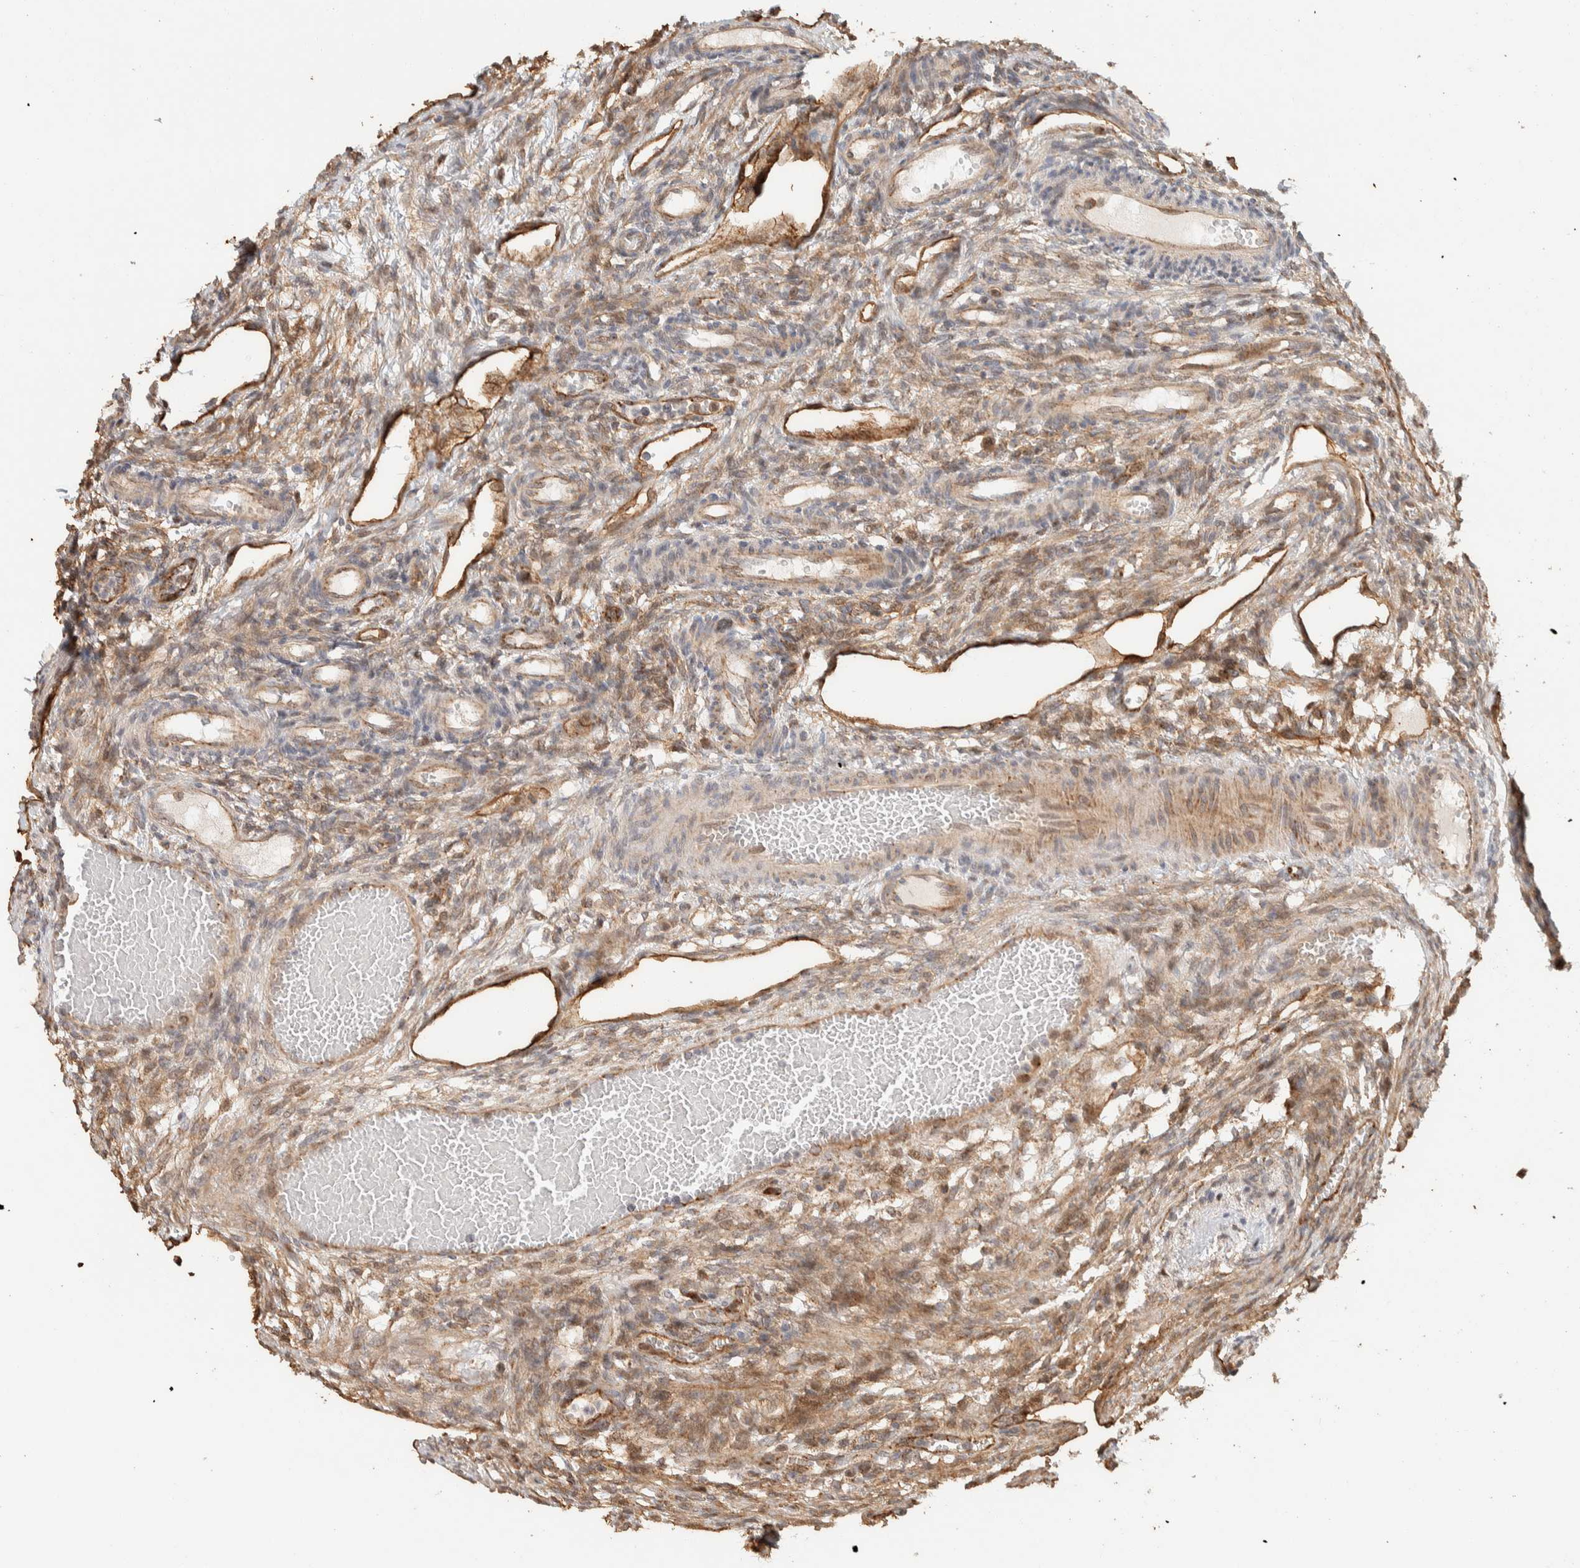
{"staining": {"intensity": "moderate", "quantity": "25%-75%", "location": "cytoplasmic/membranous"}, "tissue": "ovary", "cell_type": "Ovarian stroma cells", "image_type": "normal", "snomed": [{"axis": "morphology", "description": "Normal tissue, NOS"}, {"axis": "topography", "description": "Ovary"}], "caption": "Approximately 25%-75% of ovarian stroma cells in unremarkable ovary reveal moderate cytoplasmic/membranous protein positivity as visualized by brown immunohistochemical staining.", "gene": "KIF9", "patient": {"sex": "female", "age": 33}}